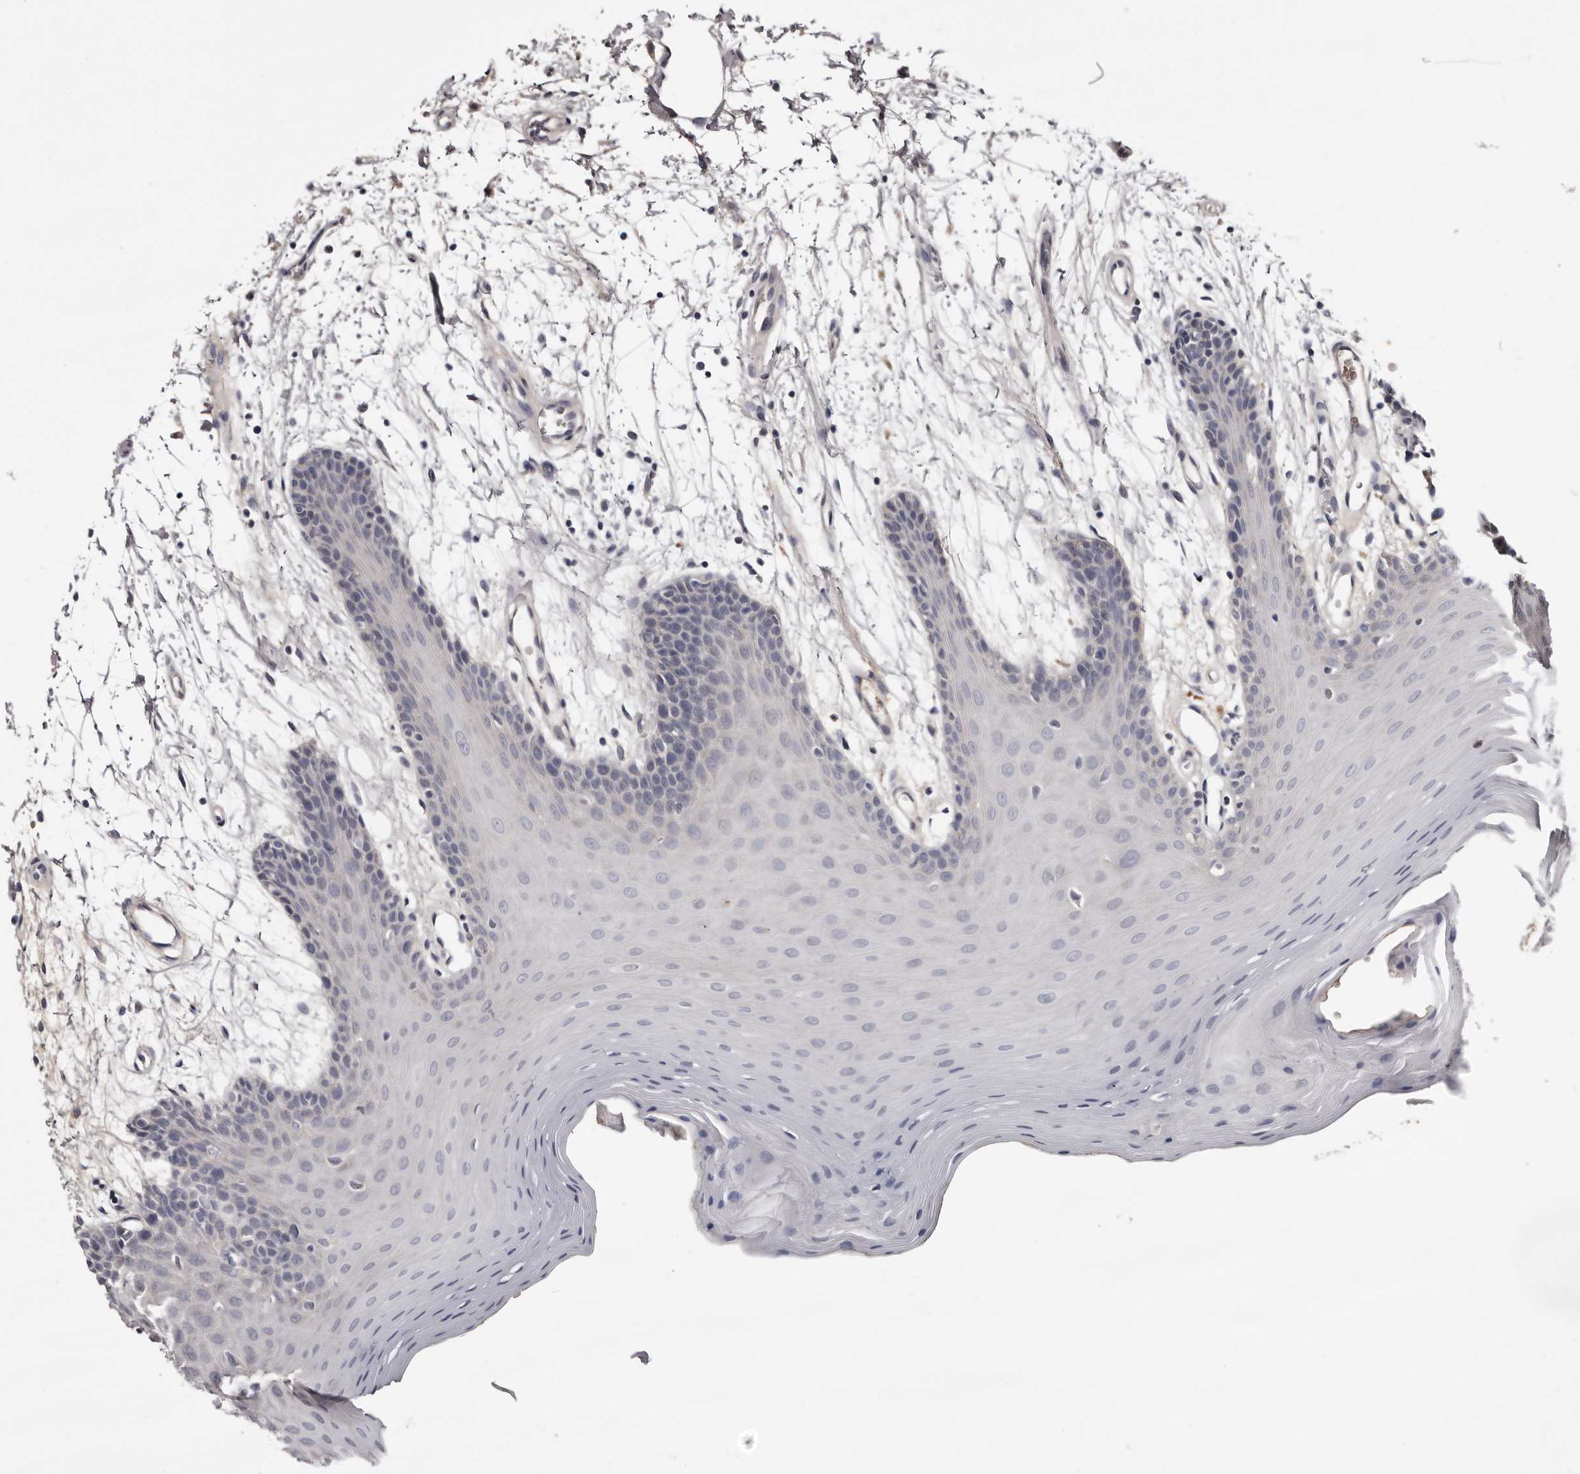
{"staining": {"intensity": "weak", "quantity": "<25%", "location": "cytoplasmic/membranous"}, "tissue": "oral mucosa", "cell_type": "Squamous epithelial cells", "image_type": "normal", "snomed": [{"axis": "morphology", "description": "Normal tissue, NOS"}, {"axis": "morphology", "description": "Squamous cell carcinoma, NOS"}, {"axis": "topography", "description": "Skeletal muscle"}, {"axis": "topography", "description": "Oral tissue"}, {"axis": "topography", "description": "Salivary gland"}, {"axis": "topography", "description": "Head-Neck"}], "caption": "This is an IHC image of benign human oral mucosa. There is no positivity in squamous epithelial cells.", "gene": "CYP1B1", "patient": {"sex": "male", "age": 54}}